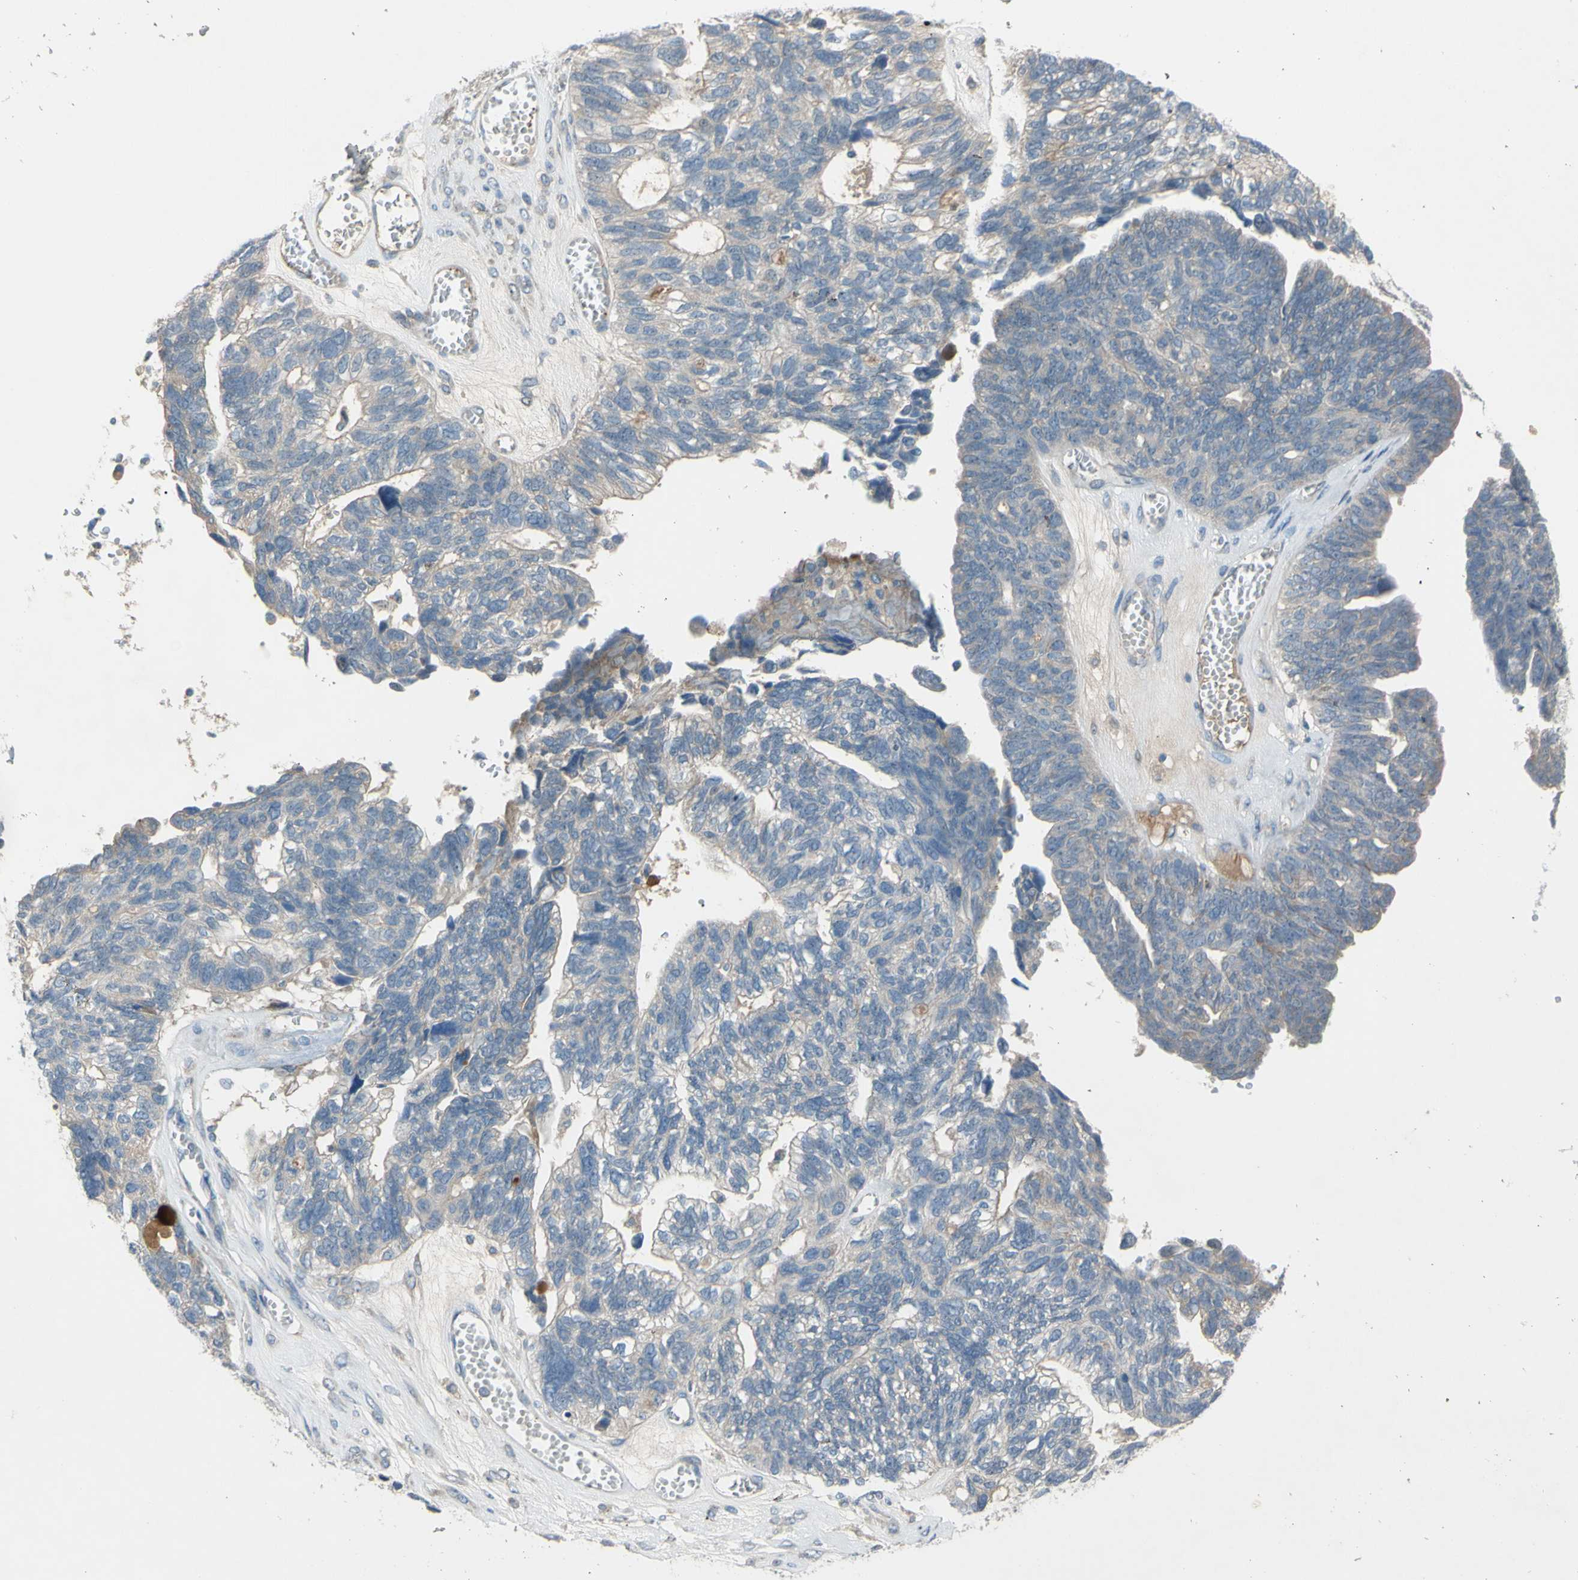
{"staining": {"intensity": "weak", "quantity": "<25%", "location": "cytoplasmic/membranous"}, "tissue": "ovarian cancer", "cell_type": "Tumor cells", "image_type": "cancer", "snomed": [{"axis": "morphology", "description": "Cystadenocarcinoma, serous, NOS"}, {"axis": "topography", "description": "Ovary"}], "caption": "Protein analysis of ovarian cancer (serous cystadenocarcinoma) reveals no significant positivity in tumor cells. The staining was performed using DAB to visualize the protein expression in brown, while the nuclei were stained in blue with hematoxylin (Magnification: 20x).", "gene": "ATRN", "patient": {"sex": "female", "age": 79}}